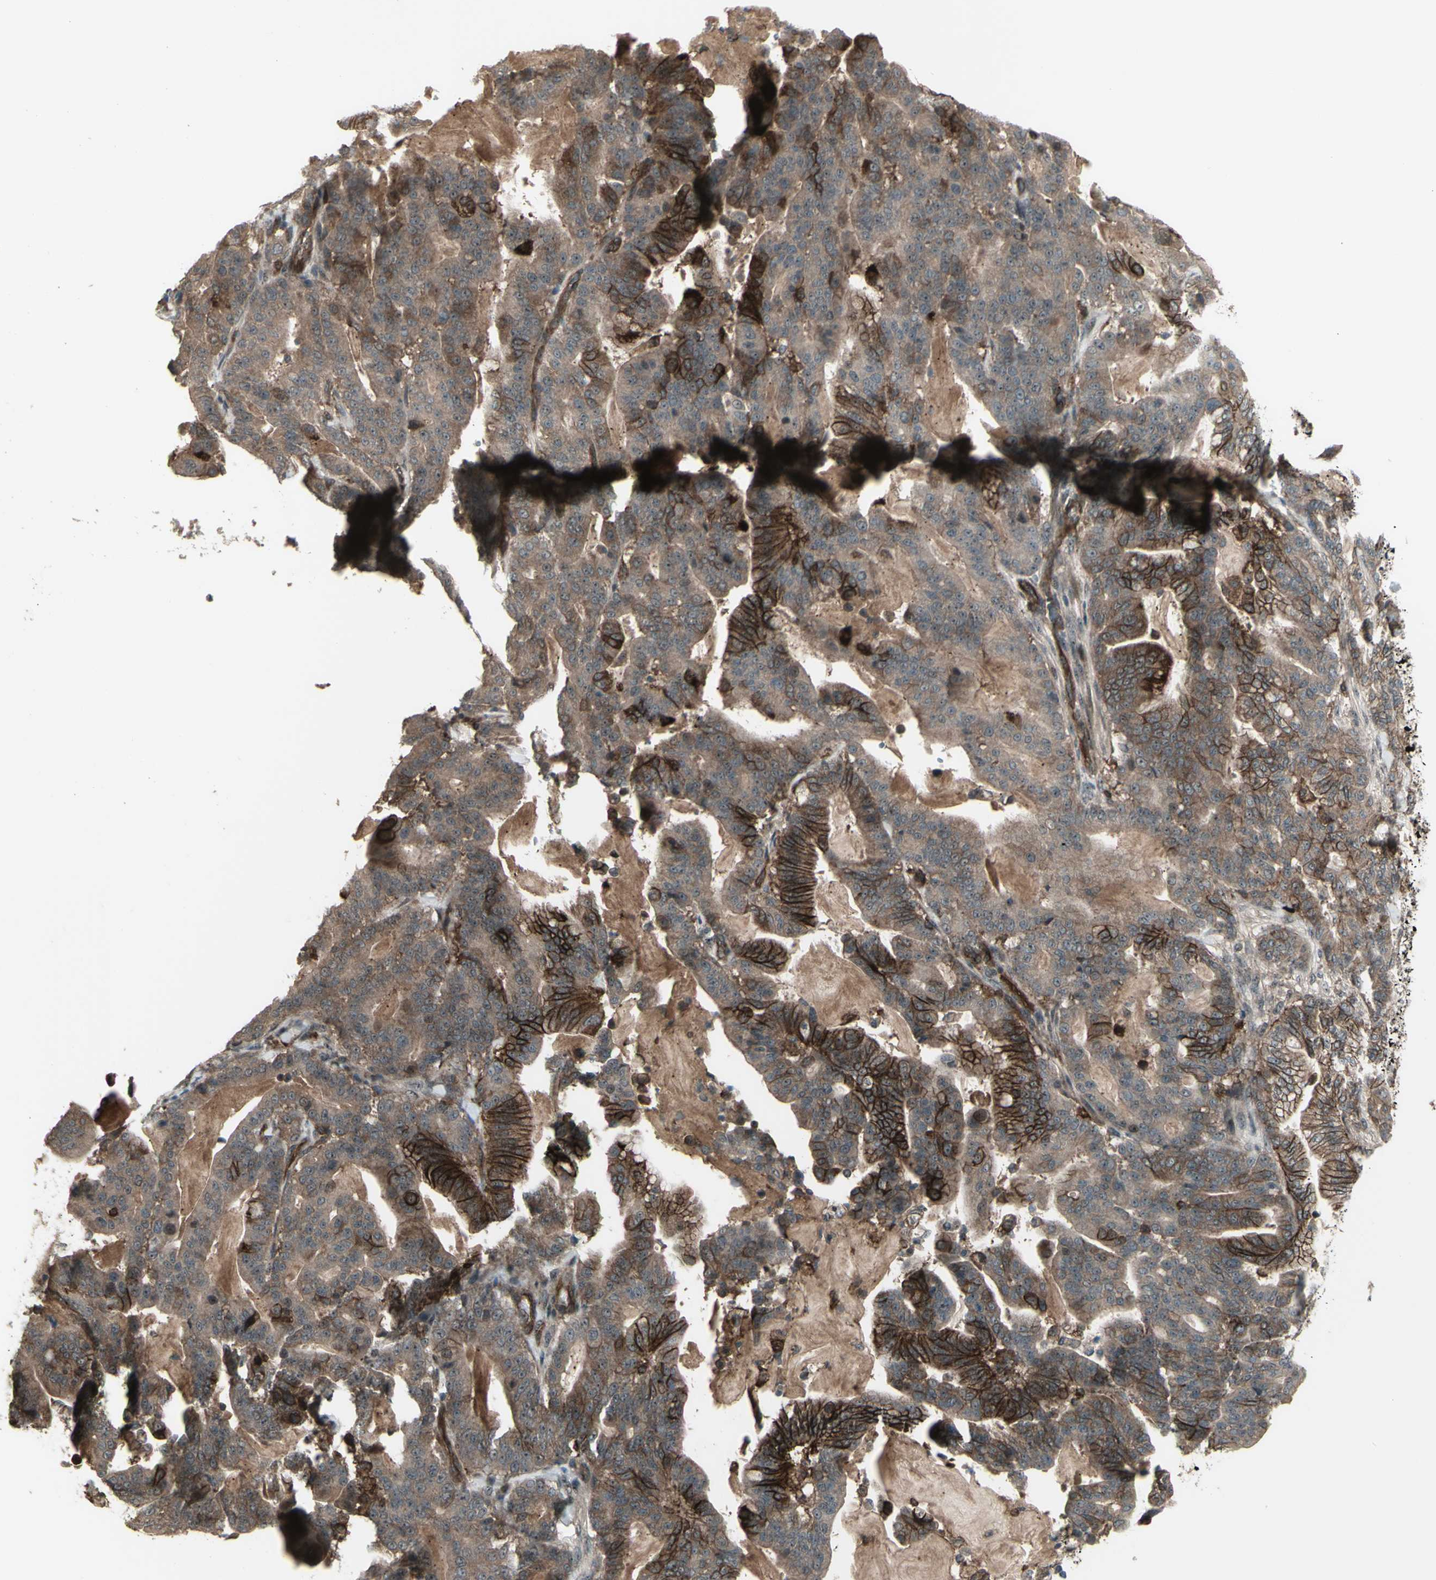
{"staining": {"intensity": "strong", "quantity": ">75%", "location": "cytoplasmic/membranous"}, "tissue": "pancreatic cancer", "cell_type": "Tumor cells", "image_type": "cancer", "snomed": [{"axis": "morphology", "description": "Adenocarcinoma, NOS"}, {"axis": "topography", "description": "Pancreas"}], "caption": "Human pancreatic cancer (adenocarcinoma) stained with a brown dye demonstrates strong cytoplasmic/membranous positive positivity in about >75% of tumor cells.", "gene": "FXYD5", "patient": {"sex": "male", "age": 63}}